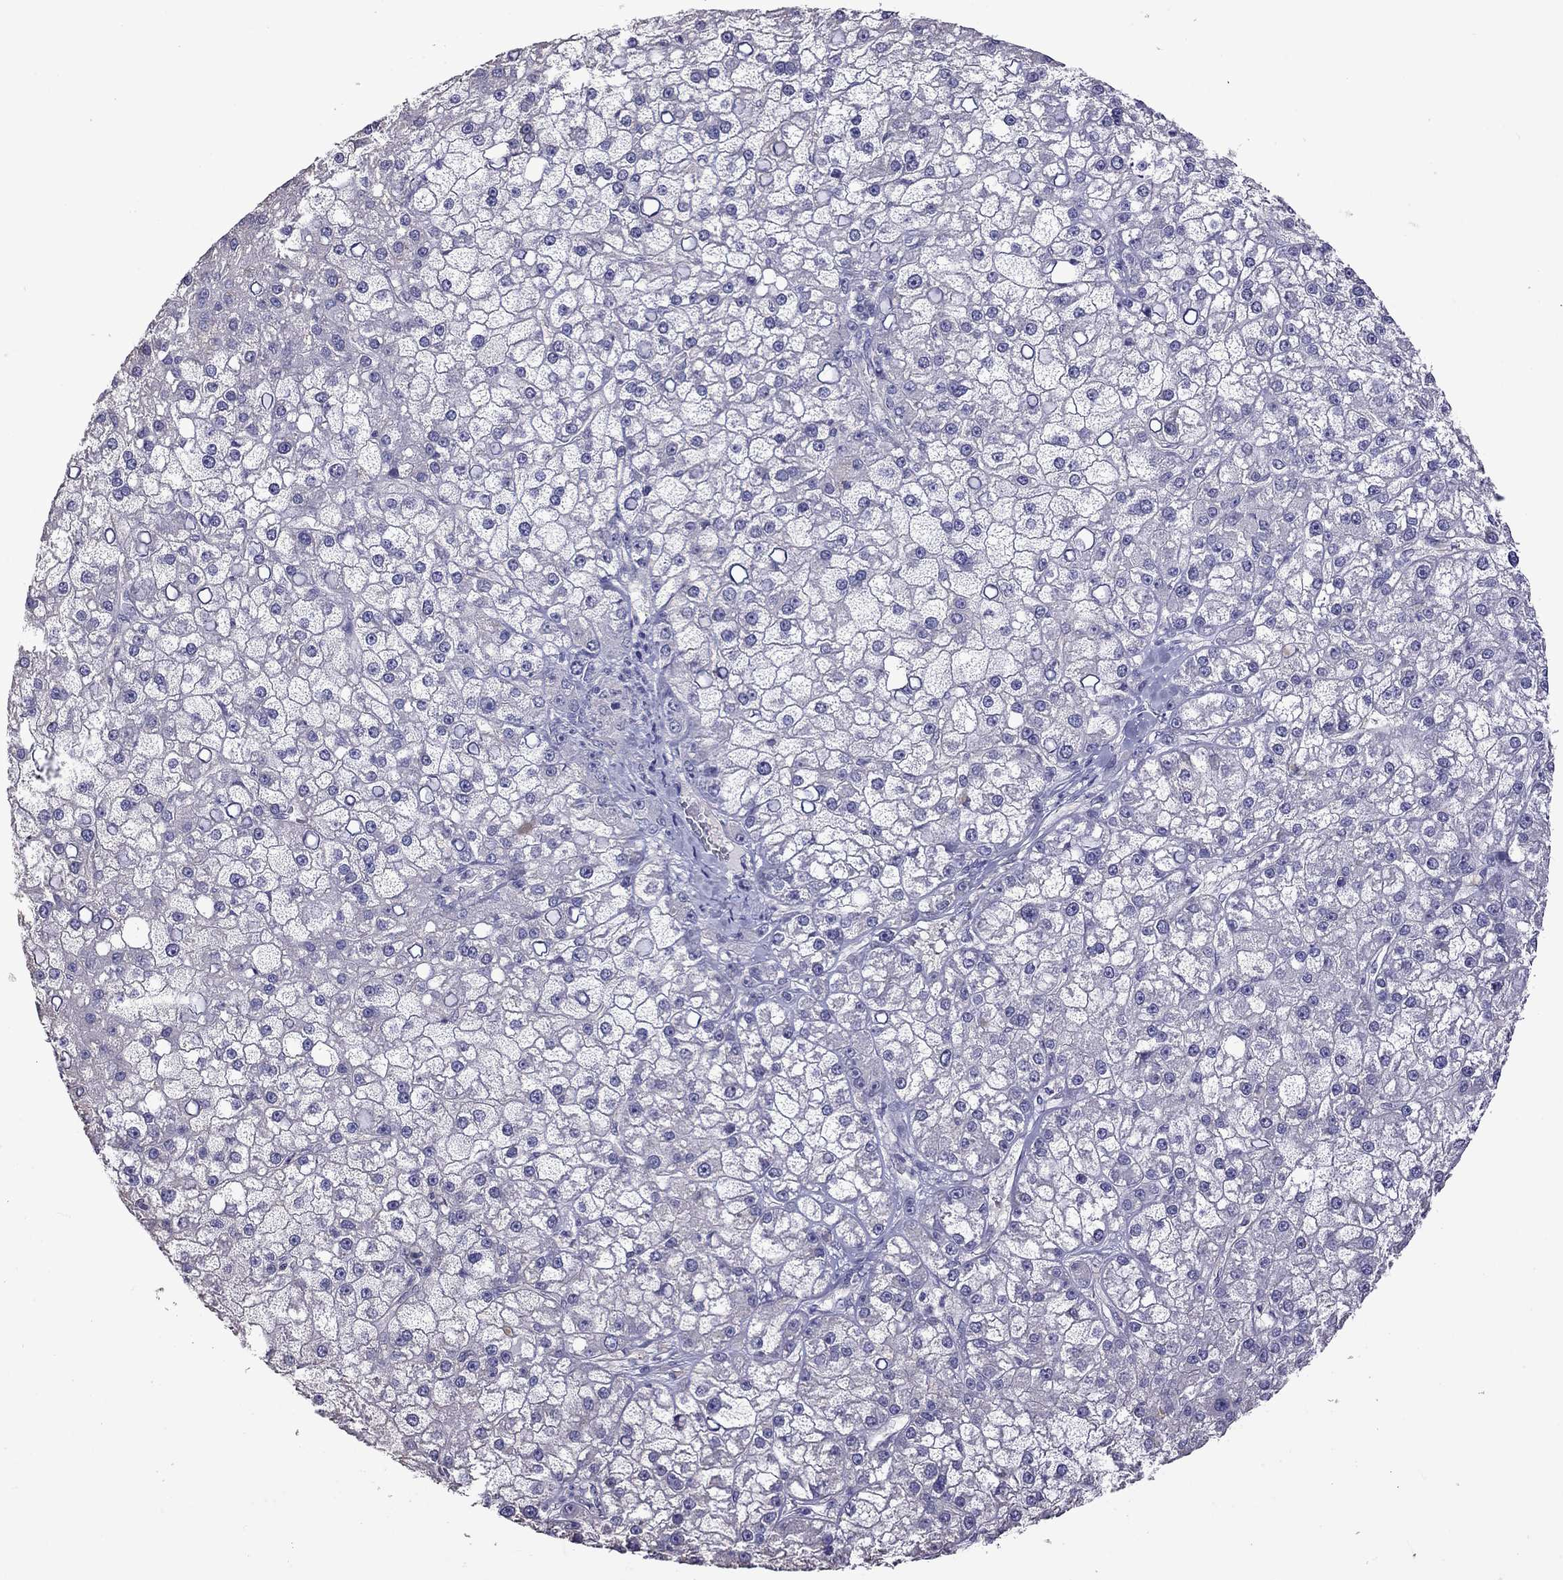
{"staining": {"intensity": "negative", "quantity": "none", "location": "none"}, "tissue": "liver cancer", "cell_type": "Tumor cells", "image_type": "cancer", "snomed": [{"axis": "morphology", "description": "Carcinoma, Hepatocellular, NOS"}, {"axis": "topography", "description": "Liver"}], "caption": "Image shows no significant protein expression in tumor cells of liver hepatocellular carcinoma.", "gene": "FEZ1", "patient": {"sex": "male", "age": 67}}